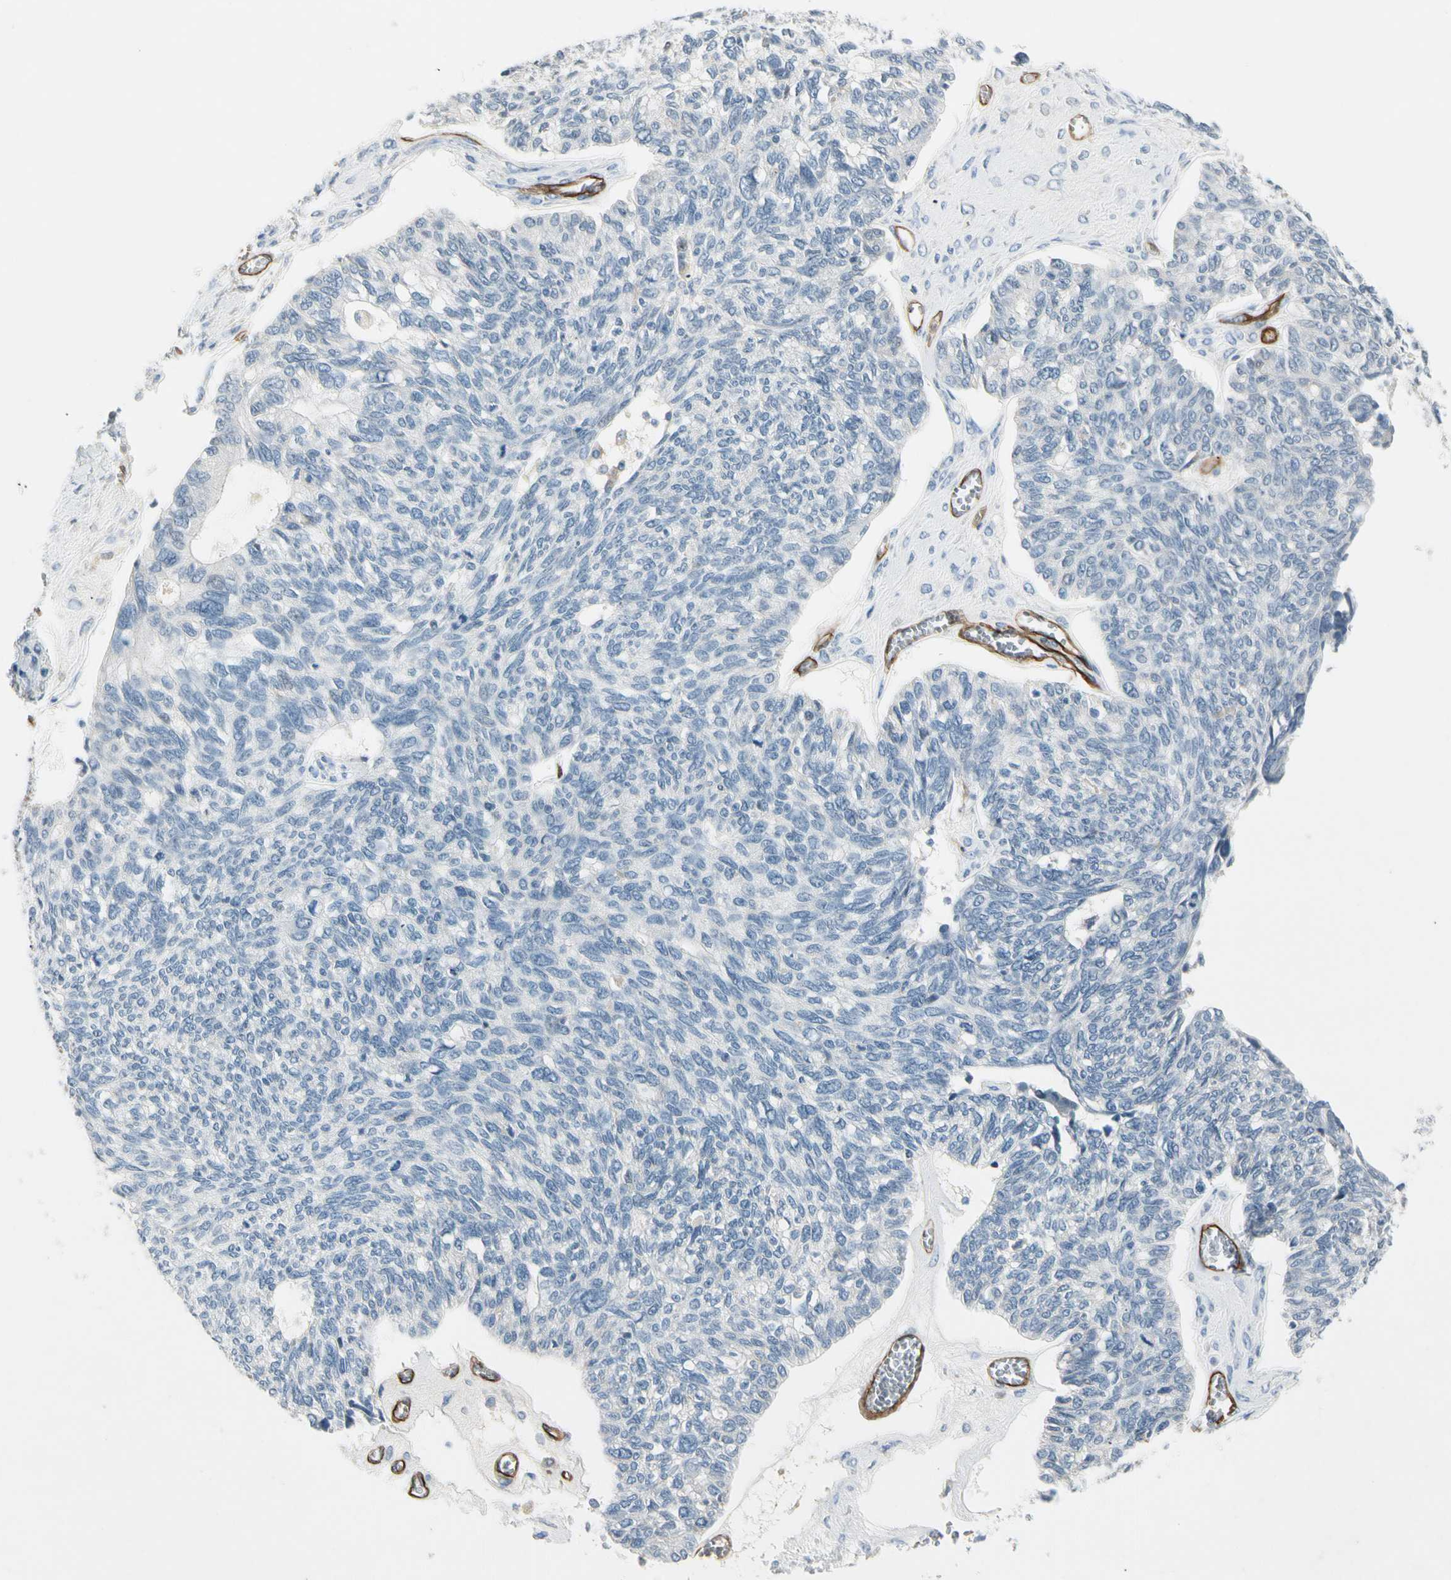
{"staining": {"intensity": "negative", "quantity": "none", "location": "none"}, "tissue": "ovarian cancer", "cell_type": "Tumor cells", "image_type": "cancer", "snomed": [{"axis": "morphology", "description": "Cystadenocarcinoma, serous, NOS"}, {"axis": "topography", "description": "Ovary"}], "caption": "The photomicrograph shows no significant expression in tumor cells of ovarian cancer.", "gene": "CD93", "patient": {"sex": "female", "age": 79}}